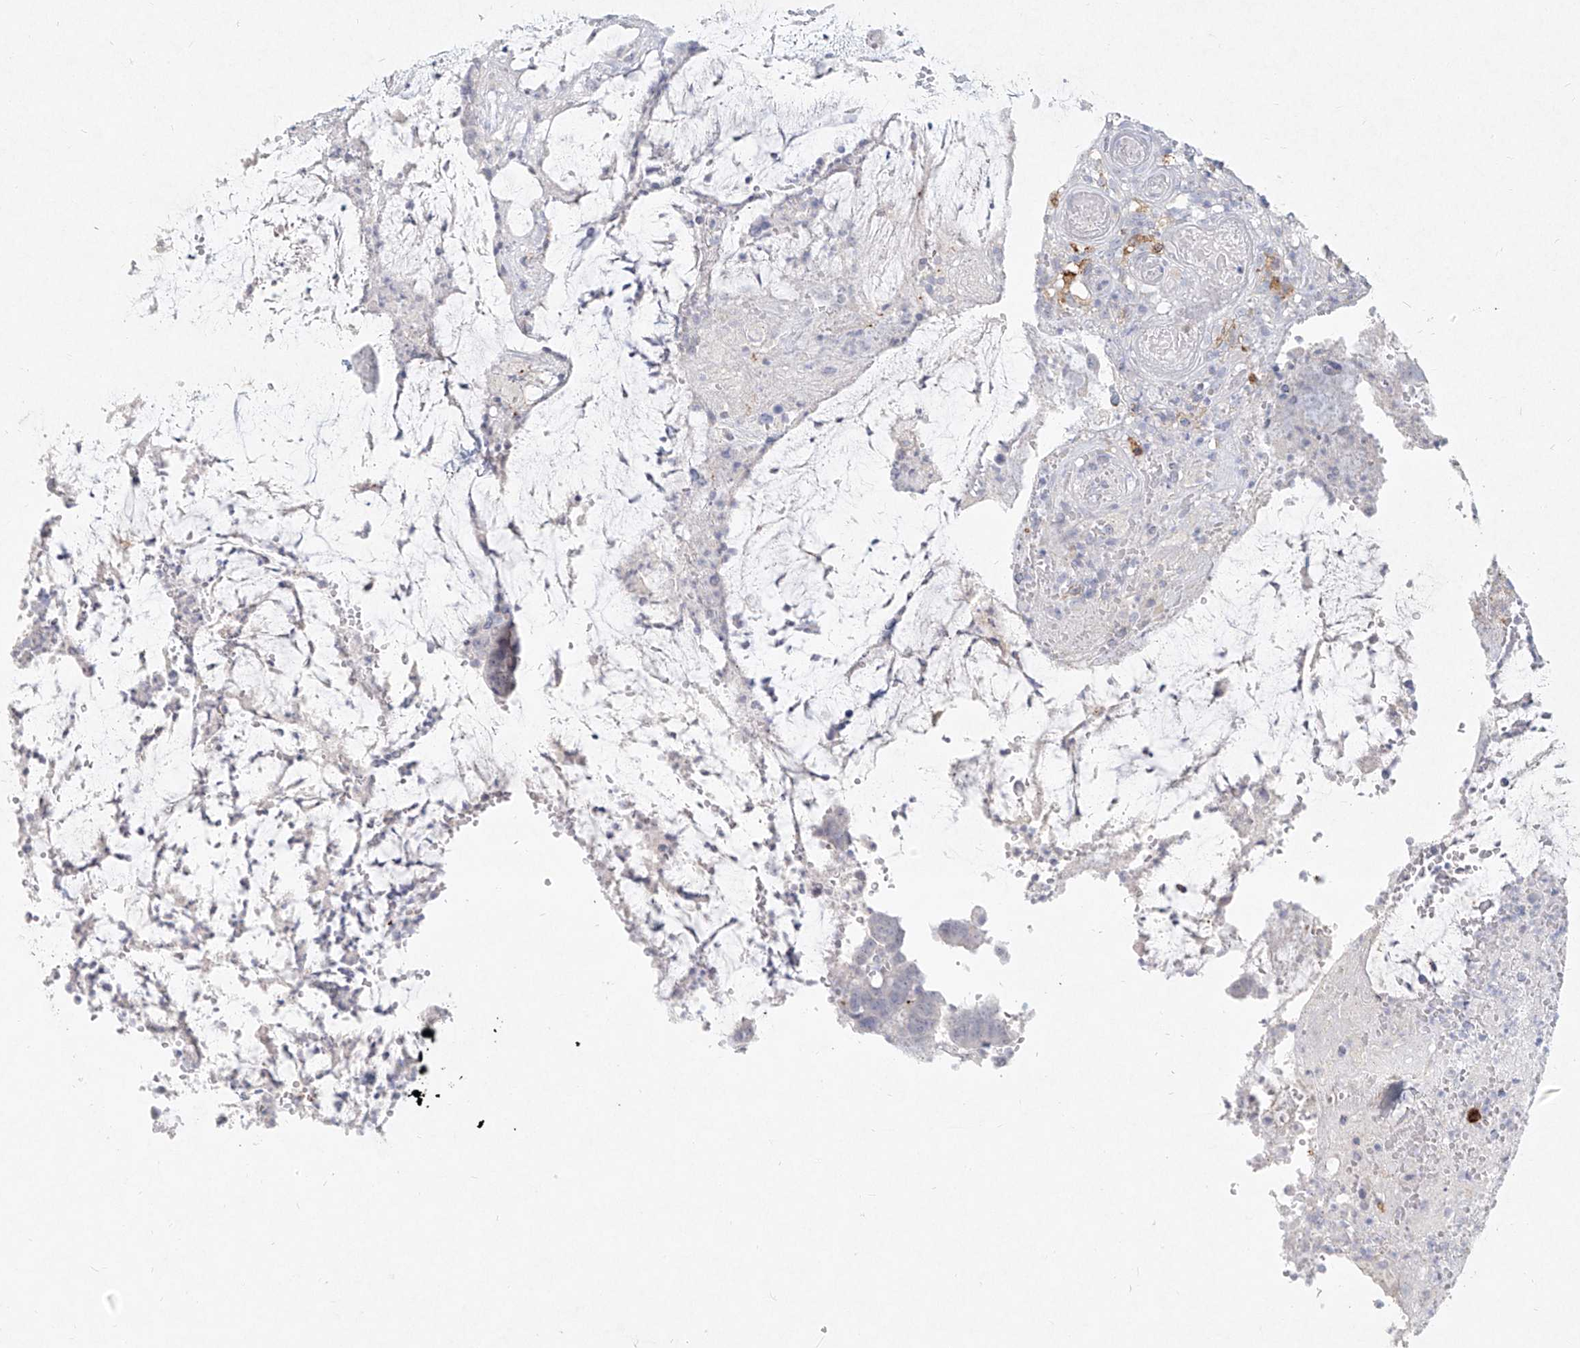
{"staining": {"intensity": "negative", "quantity": "none", "location": "none"}, "tissue": "colorectal cancer", "cell_type": "Tumor cells", "image_type": "cancer", "snomed": [{"axis": "morphology", "description": "Adenocarcinoma, NOS"}, {"axis": "topography", "description": "Rectum"}], "caption": "High magnification brightfield microscopy of colorectal cancer stained with DAB (3,3'-diaminobenzidine) (brown) and counterstained with hematoxylin (blue): tumor cells show no significant expression.", "gene": "CD209", "patient": {"sex": "female", "age": 66}}